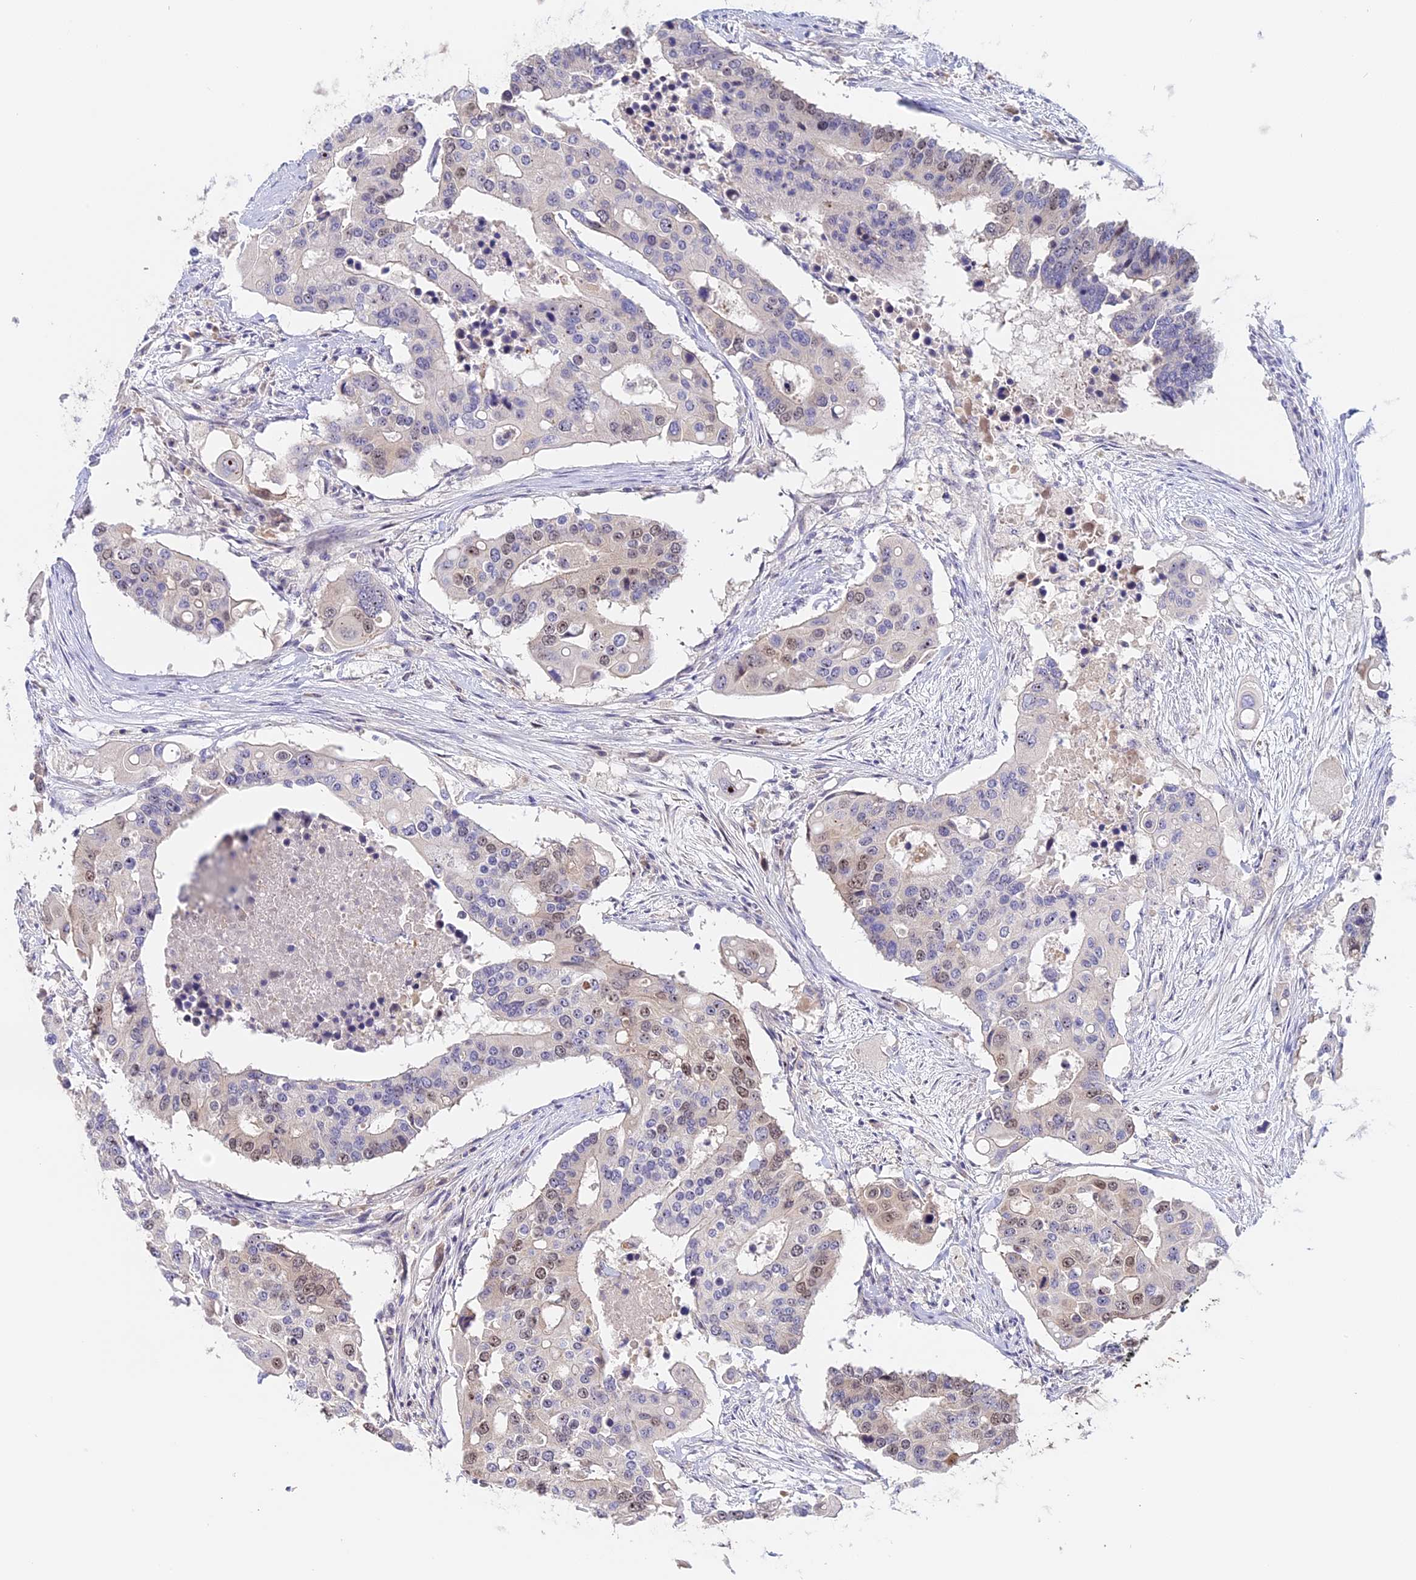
{"staining": {"intensity": "moderate", "quantity": "<25%", "location": "nuclear"}, "tissue": "colorectal cancer", "cell_type": "Tumor cells", "image_type": "cancer", "snomed": [{"axis": "morphology", "description": "Adenocarcinoma, NOS"}, {"axis": "topography", "description": "Colon"}], "caption": "Immunohistochemistry histopathology image of human colorectal cancer stained for a protein (brown), which displays low levels of moderate nuclear positivity in about <25% of tumor cells.", "gene": "RAD51", "patient": {"sex": "male", "age": 77}}